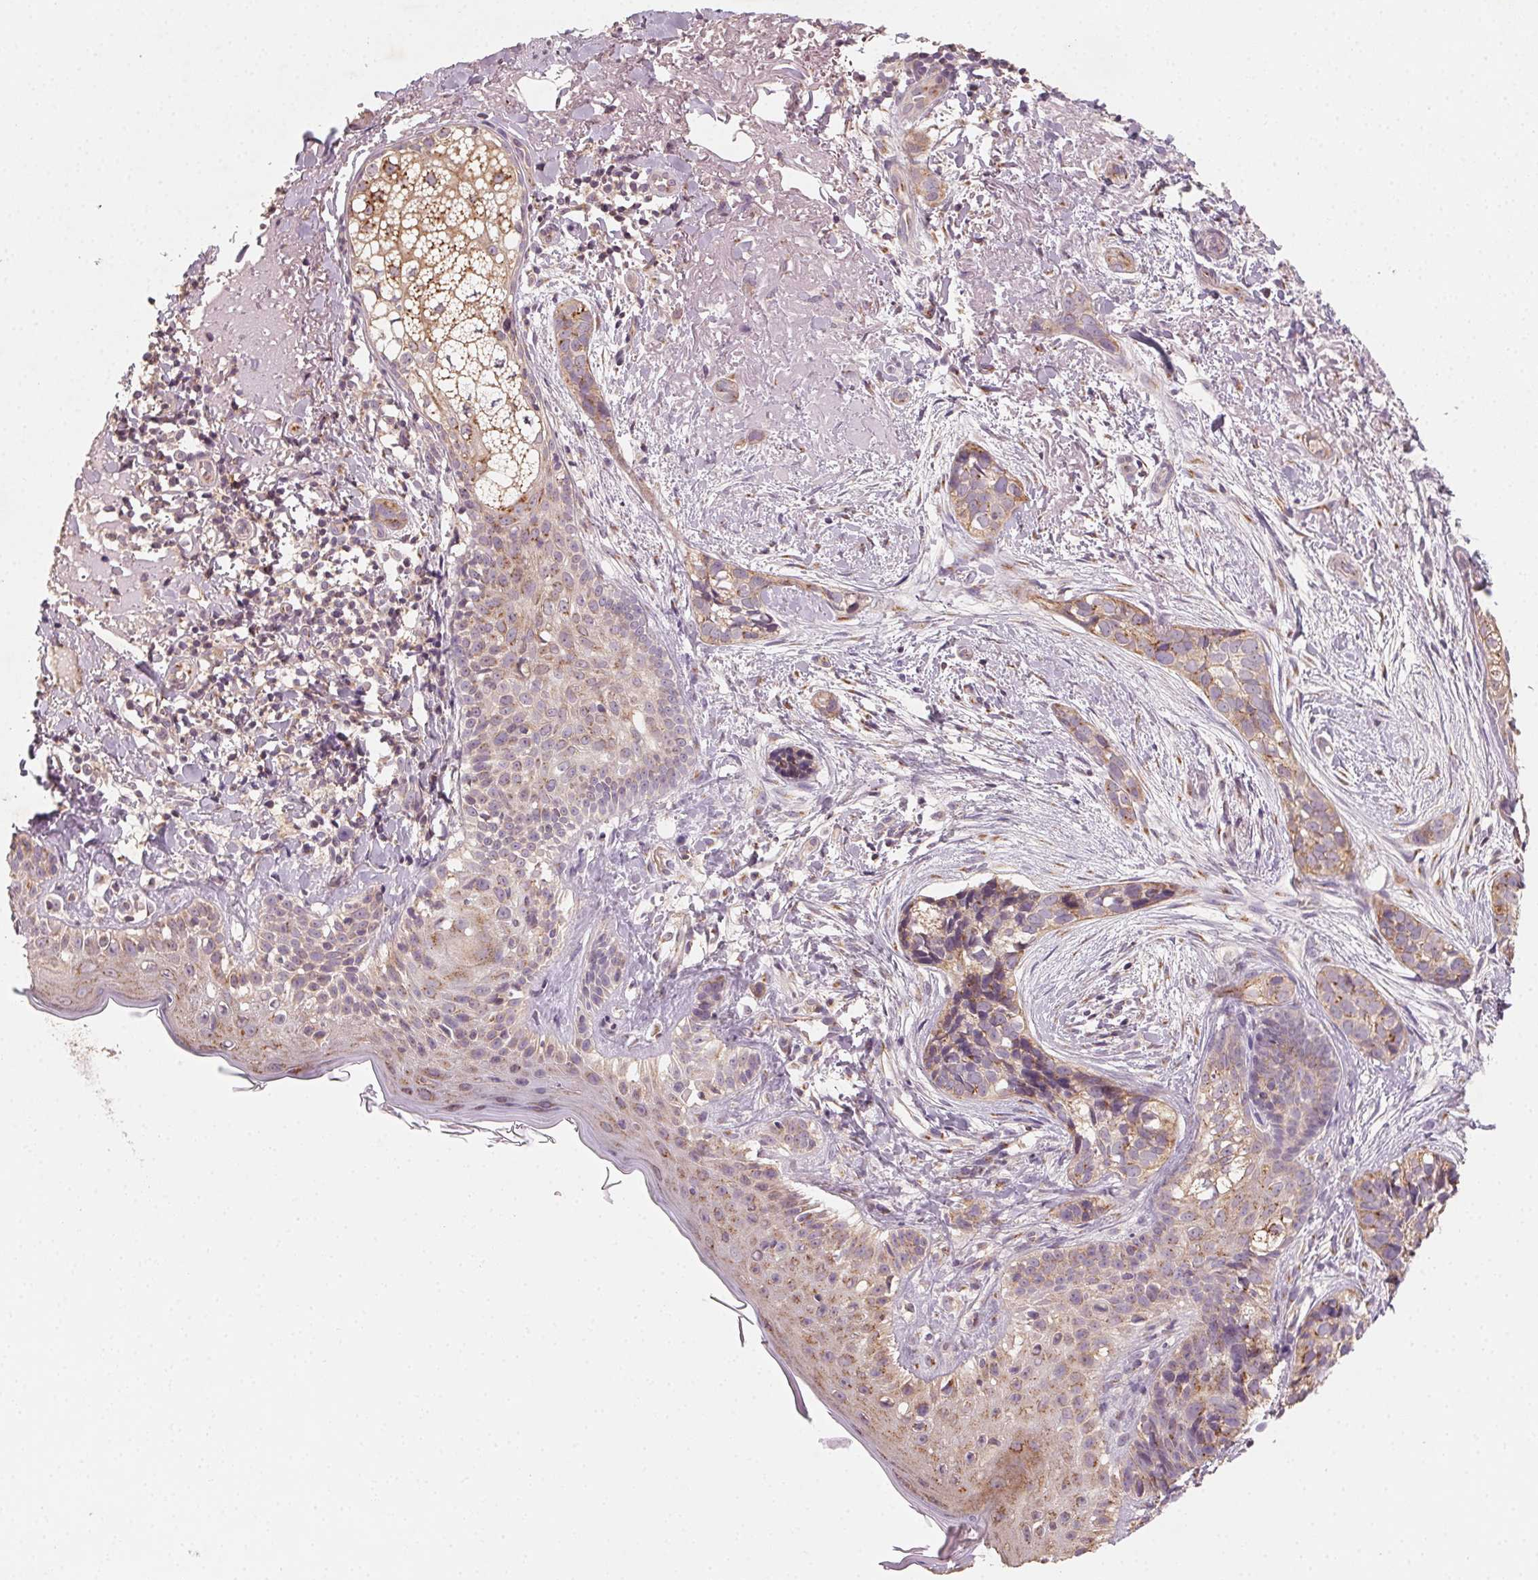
{"staining": {"intensity": "weak", "quantity": ">75%", "location": "cytoplasmic/membranous"}, "tissue": "skin cancer", "cell_type": "Tumor cells", "image_type": "cancer", "snomed": [{"axis": "morphology", "description": "Basal cell carcinoma"}, {"axis": "topography", "description": "Skin"}], "caption": "IHC photomicrograph of neoplastic tissue: human skin basal cell carcinoma stained using IHC displays low levels of weak protein expression localized specifically in the cytoplasmic/membranous of tumor cells, appearing as a cytoplasmic/membranous brown color.", "gene": "AP1S1", "patient": {"sex": "male", "age": 87}}